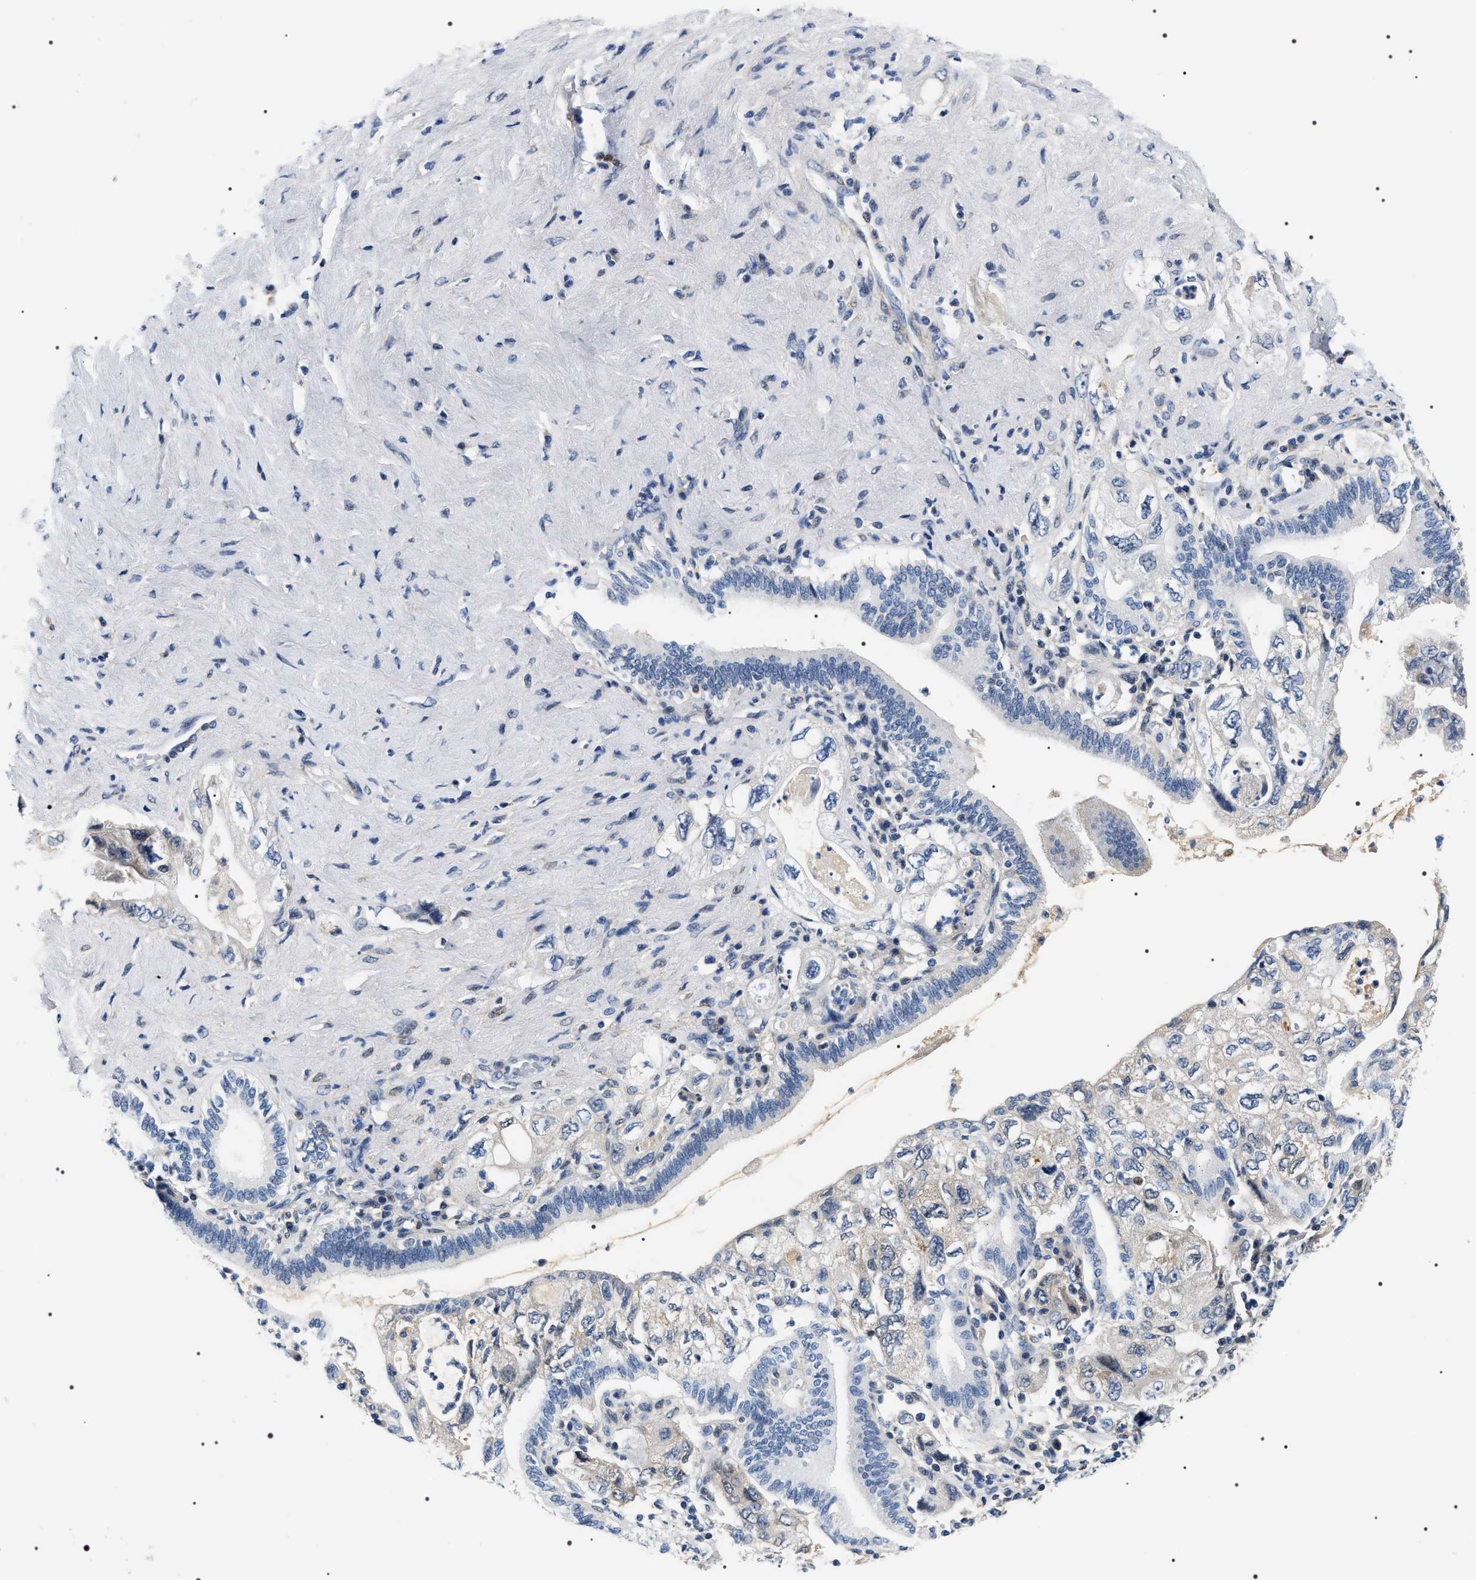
{"staining": {"intensity": "negative", "quantity": "none", "location": "none"}, "tissue": "pancreatic cancer", "cell_type": "Tumor cells", "image_type": "cancer", "snomed": [{"axis": "morphology", "description": "Adenocarcinoma, NOS"}, {"axis": "topography", "description": "Pancreas"}], "caption": "Protein analysis of adenocarcinoma (pancreatic) reveals no significant staining in tumor cells.", "gene": "BAG2", "patient": {"sex": "female", "age": 73}}